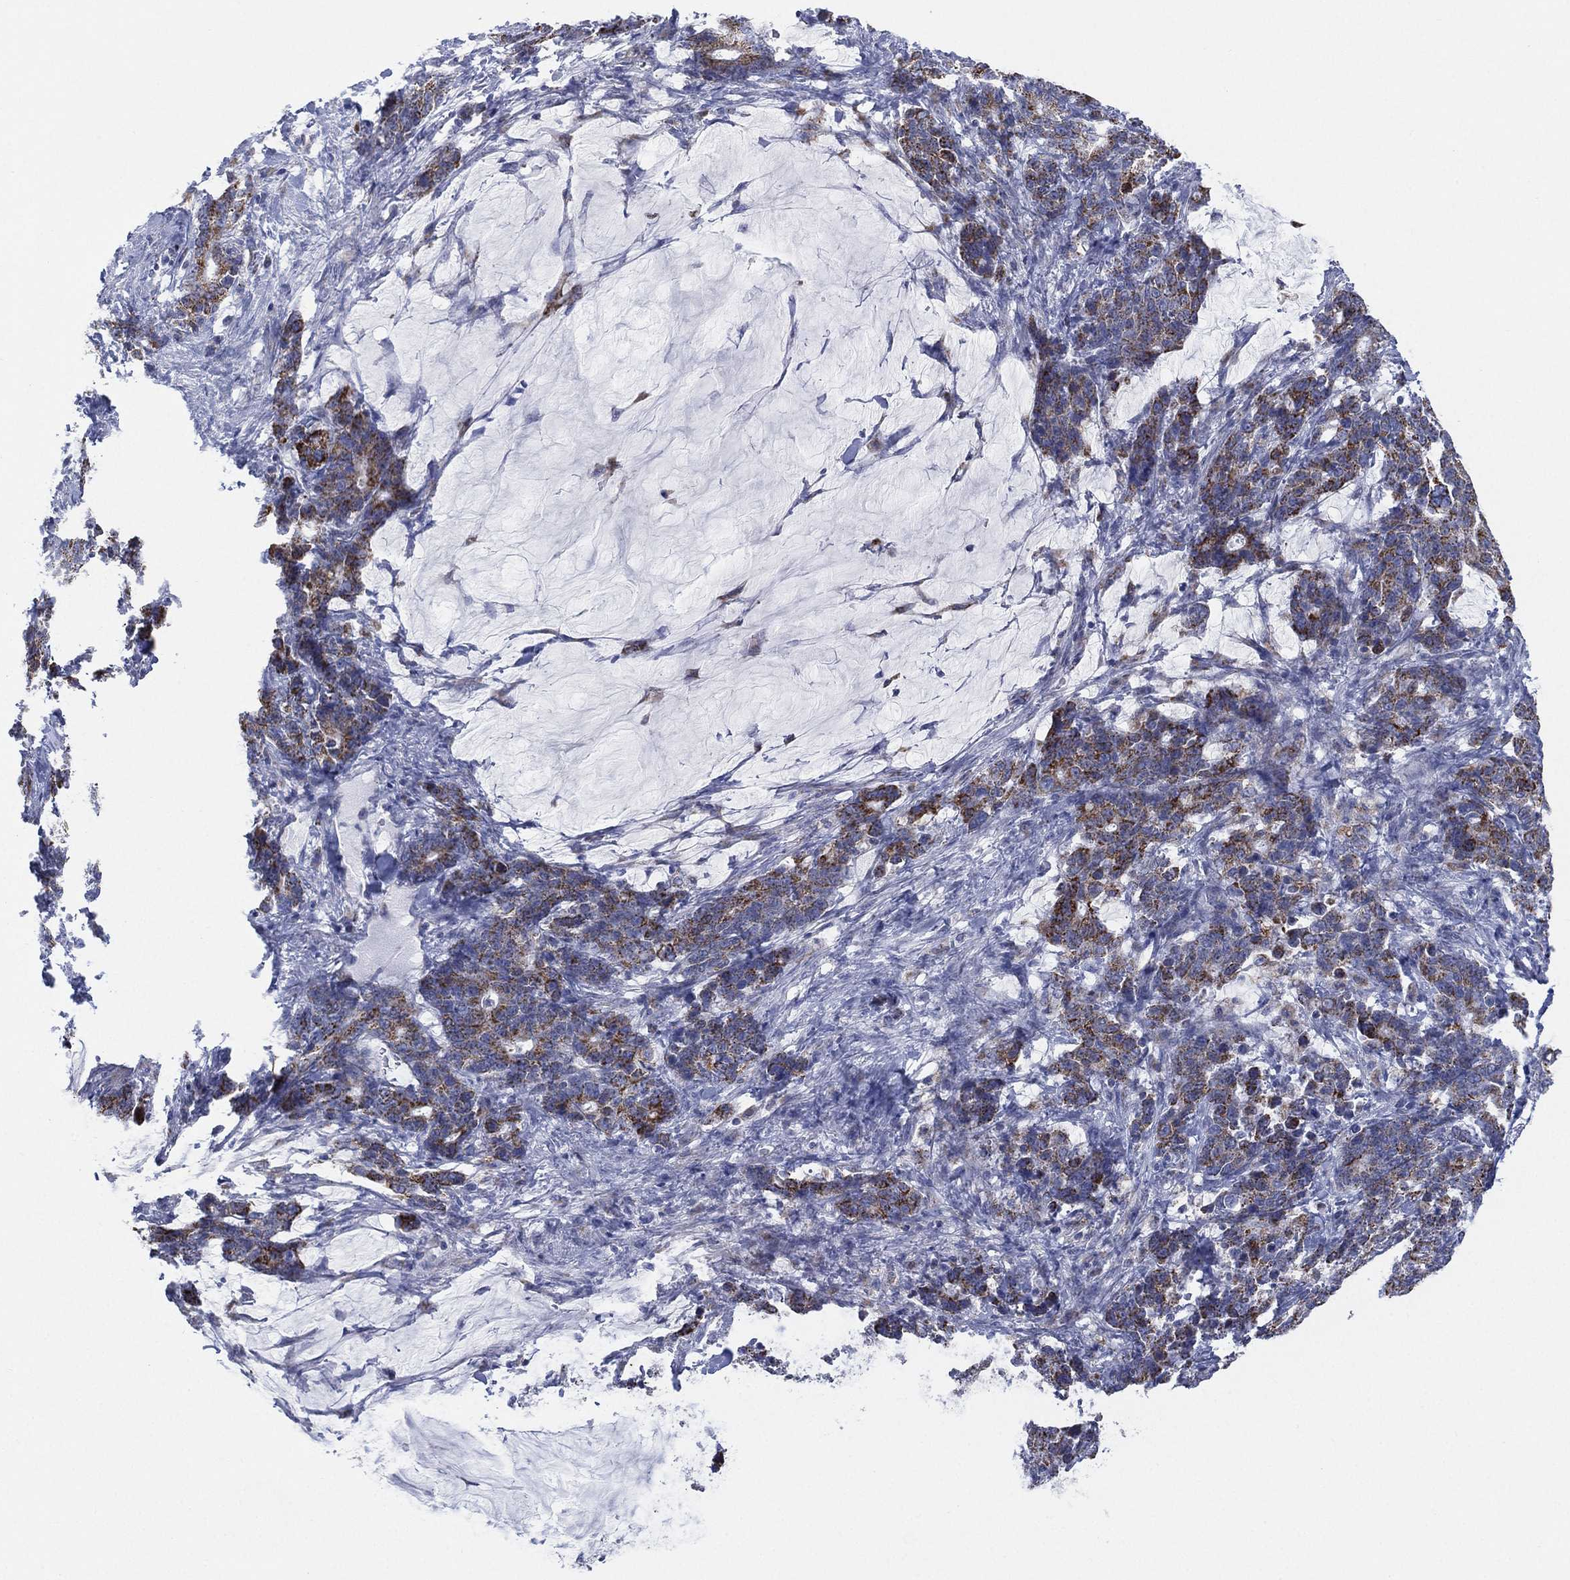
{"staining": {"intensity": "moderate", "quantity": "25%-75%", "location": "cytoplasmic/membranous"}, "tissue": "stomach cancer", "cell_type": "Tumor cells", "image_type": "cancer", "snomed": [{"axis": "morphology", "description": "Normal tissue, NOS"}, {"axis": "morphology", "description": "Adenocarcinoma, NOS"}, {"axis": "topography", "description": "Stomach"}], "caption": "This image displays immunohistochemistry (IHC) staining of stomach adenocarcinoma, with medium moderate cytoplasmic/membranous staining in about 25%-75% of tumor cells.", "gene": "INA", "patient": {"sex": "female", "age": 64}}